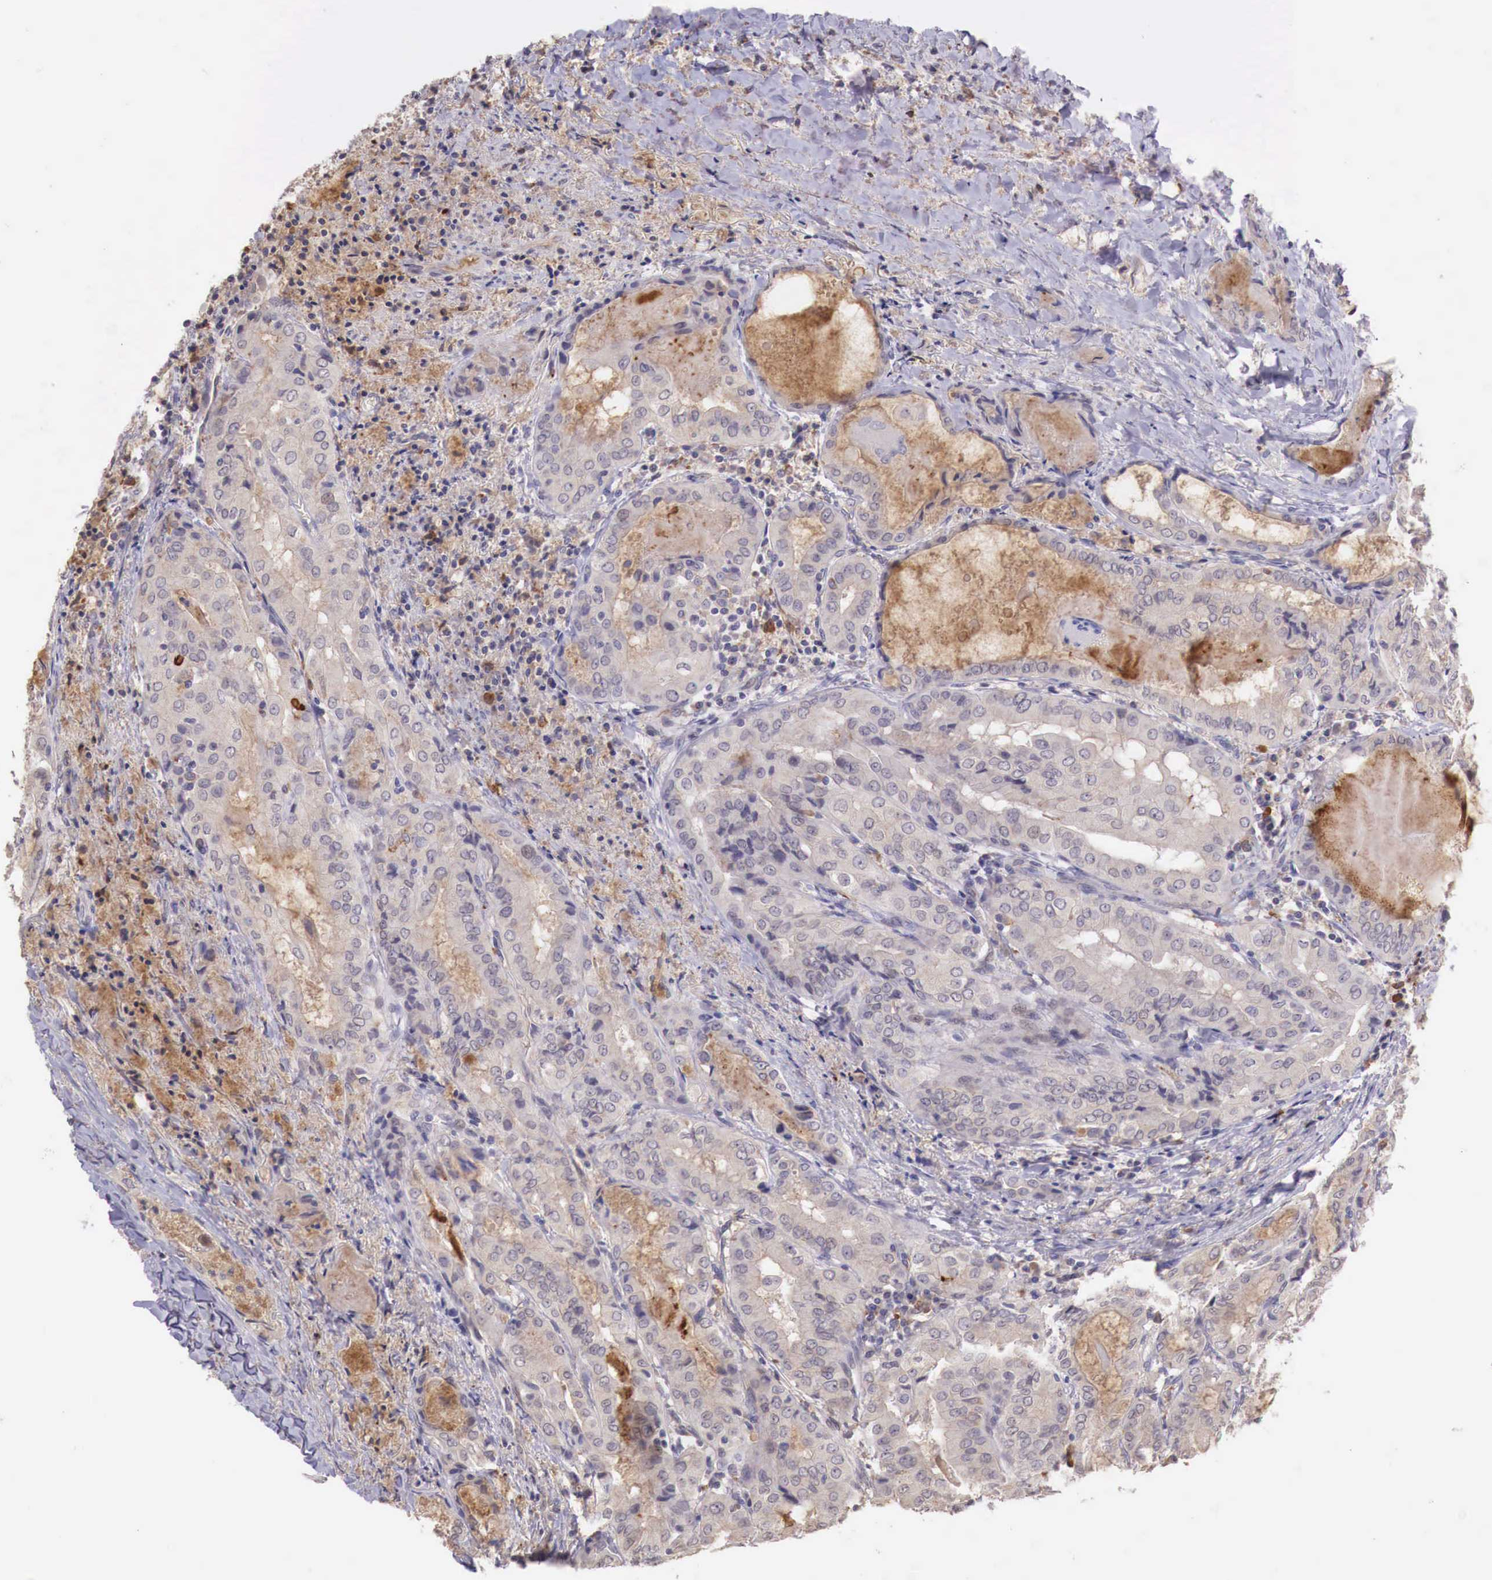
{"staining": {"intensity": "weak", "quantity": "25%-75%", "location": "cytoplasmic/membranous"}, "tissue": "thyroid cancer", "cell_type": "Tumor cells", "image_type": "cancer", "snomed": [{"axis": "morphology", "description": "Papillary adenocarcinoma, NOS"}, {"axis": "topography", "description": "Thyroid gland"}], "caption": "There is low levels of weak cytoplasmic/membranous staining in tumor cells of thyroid cancer, as demonstrated by immunohistochemical staining (brown color).", "gene": "CHRDL1", "patient": {"sex": "female", "age": 71}}